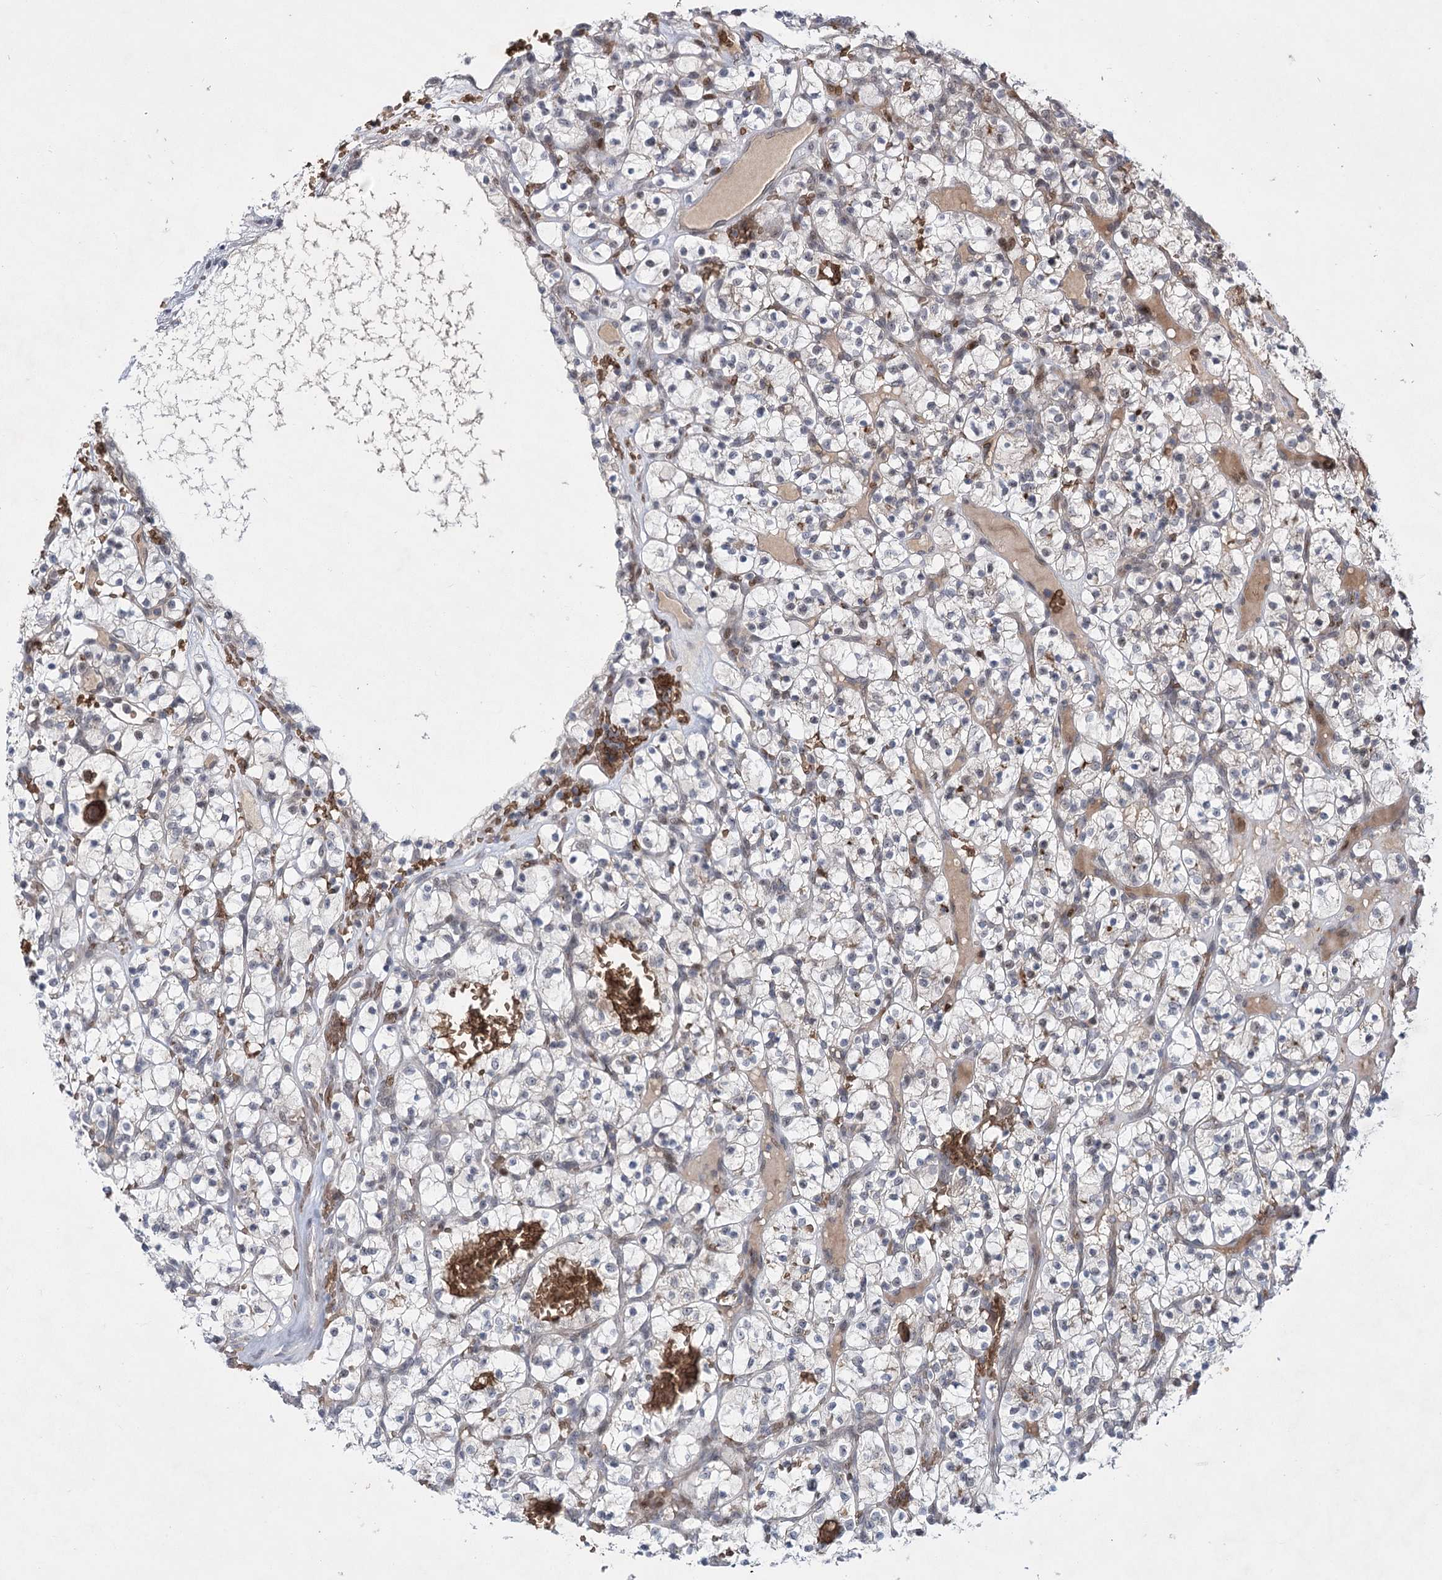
{"staining": {"intensity": "negative", "quantity": "none", "location": "none"}, "tissue": "renal cancer", "cell_type": "Tumor cells", "image_type": "cancer", "snomed": [{"axis": "morphology", "description": "Adenocarcinoma, NOS"}, {"axis": "topography", "description": "Kidney"}], "caption": "This image is of renal cancer stained with IHC to label a protein in brown with the nuclei are counter-stained blue. There is no staining in tumor cells. The staining is performed using DAB brown chromogen with nuclei counter-stained in using hematoxylin.", "gene": "NSMCE4A", "patient": {"sex": "female", "age": 57}}